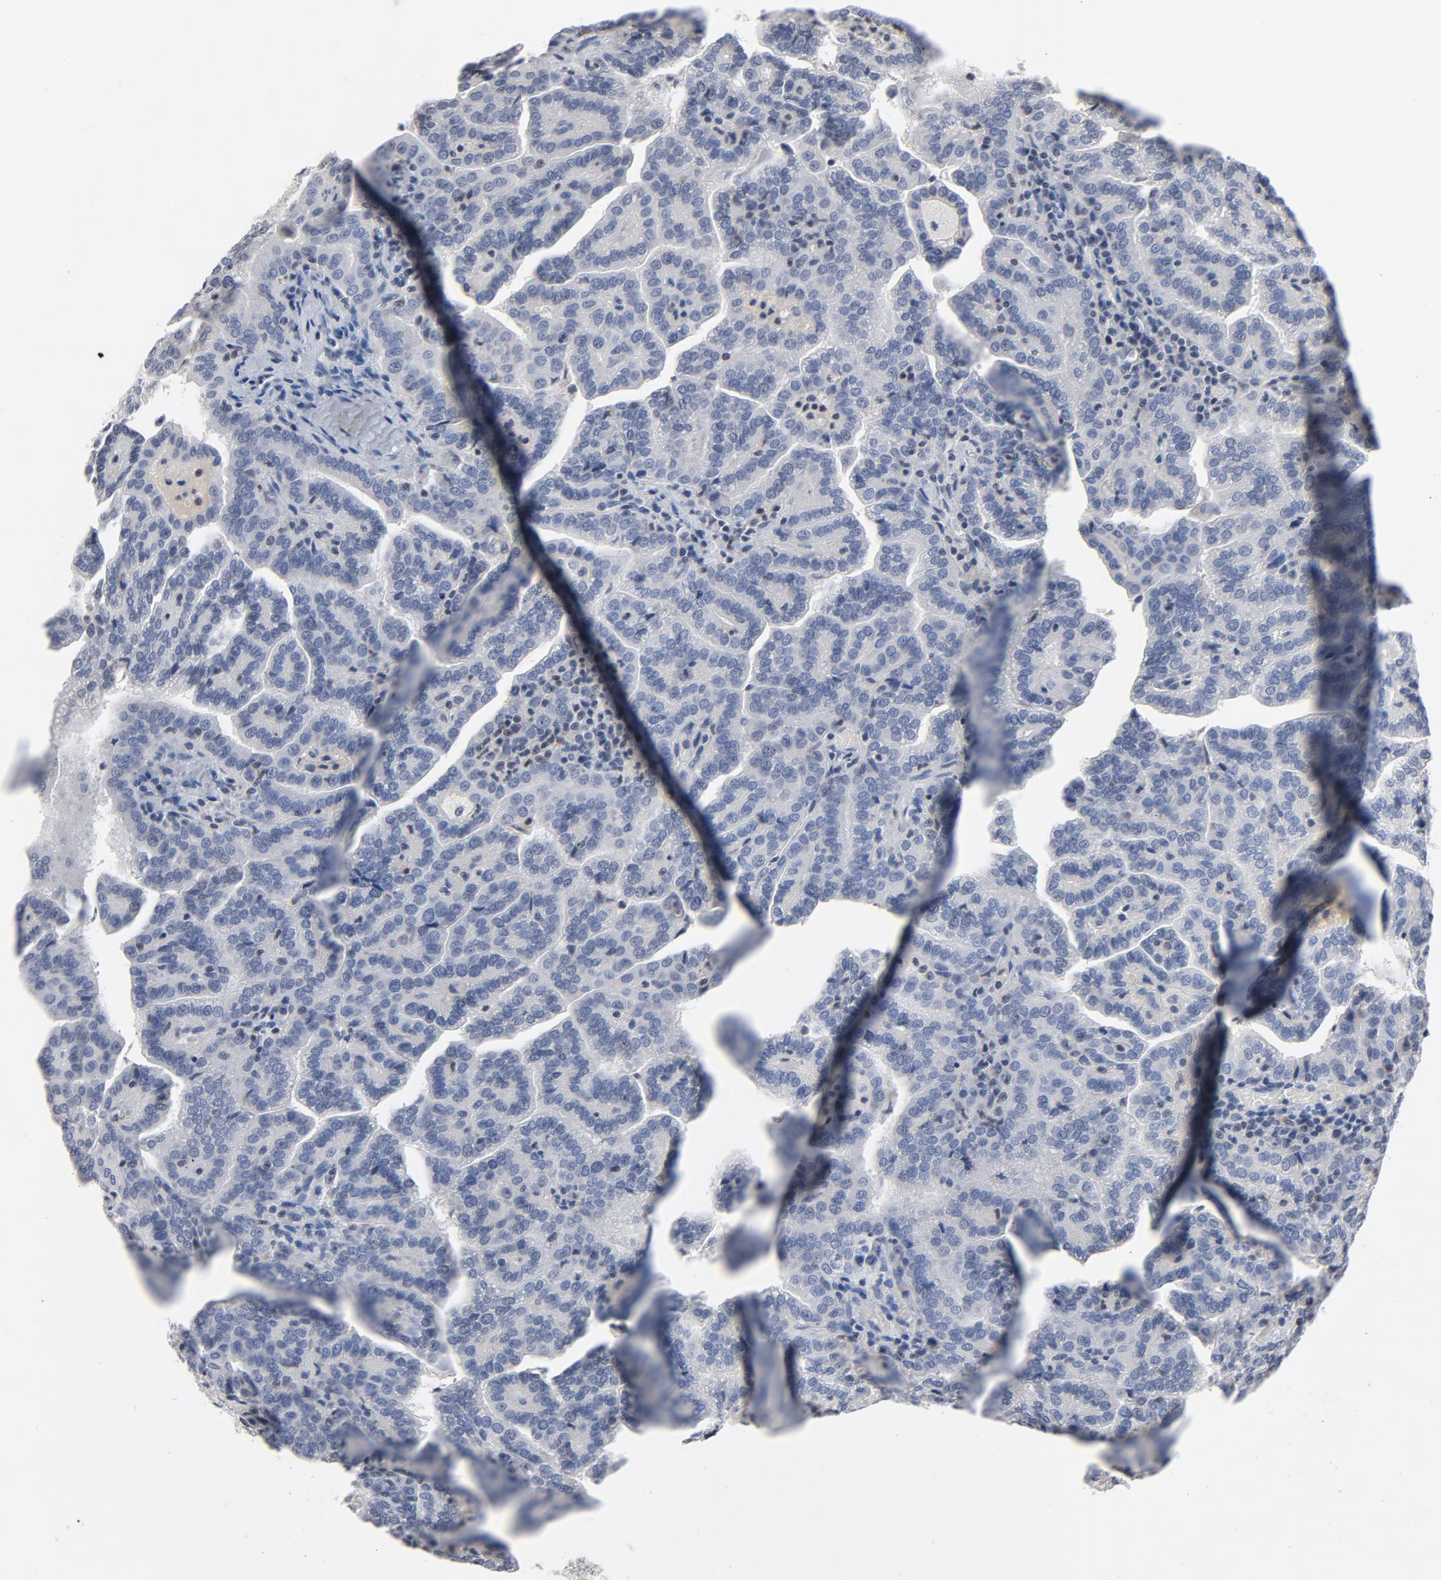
{"staining": {"intensity": "negative", "quantity": "none", "location": "none"}, "tissue": "renal cancer", "cell_type": "Tumor cells", "image_type": "cancer", "snomed": [{"axis": "morphology", "description": "Adenocarcinoma, NOS"}, {"axis": "topography", "description": "Kidney"}], "caption": "IHC of adenocarcinoma (renal) exhibits no positivity in tumor cells.", "gene": "TCL1A", "patient": {"sex": "male", "age": 61}}